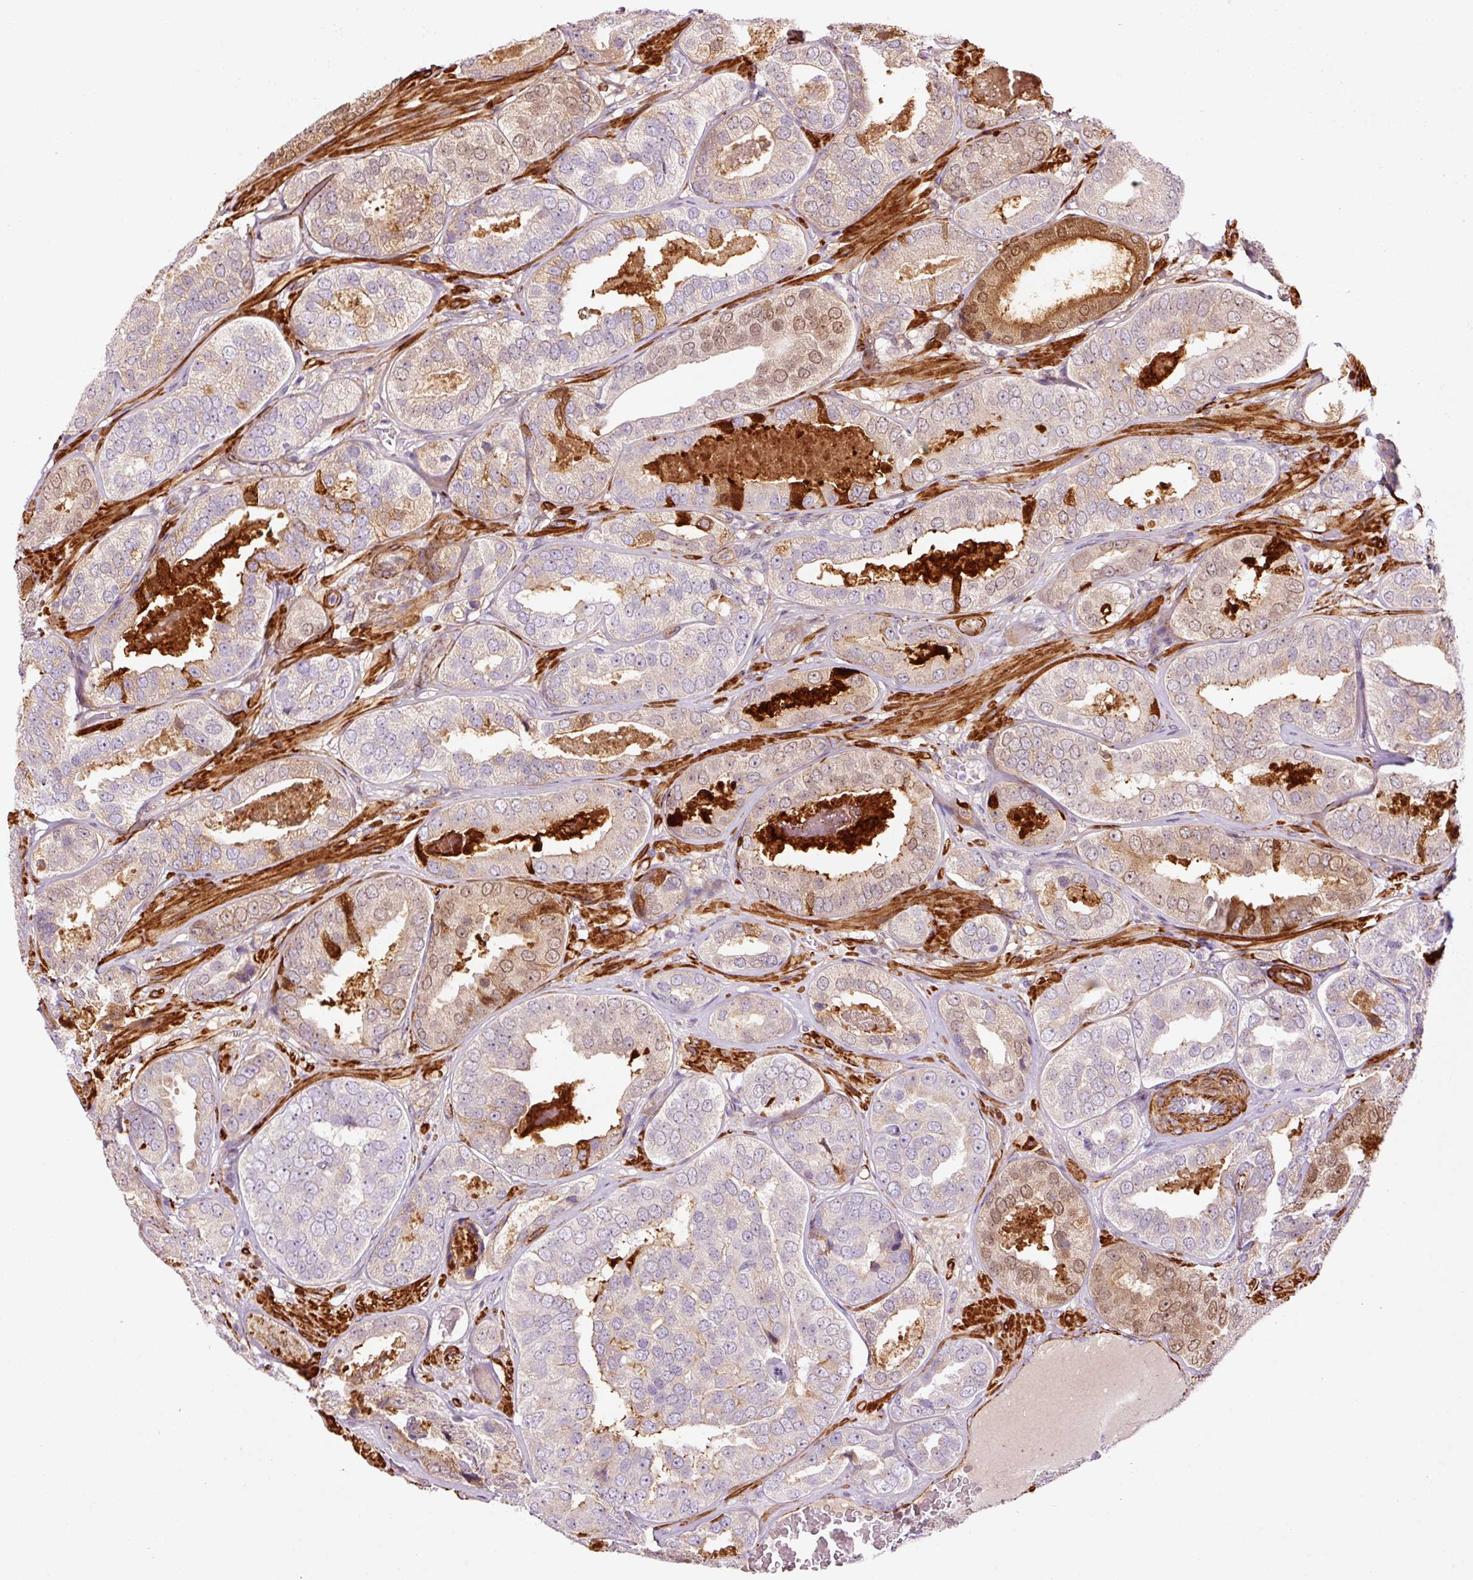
{"staining": {"intensity": "moderate", "quantity": "<25%", "location": "cytoplasmic/membranous,nuclear"}, "tissue": "prostate cancer", "cell_type": "Tumor cells", "image_type": "cancer", "snomed": [{"axis": "morphology", "description": "Adenocarcinoma, High grade"}, {"axis": "topography", "description": "Prostate"}], "caption": "This micrograph exhibits immunohistochemistry staining of human high-grade adenocarcinoma (prostate), with low moderate cytoplasmic/membranous and nuclear positivity in approximately <25% of tumor cells.", "gene": "ANKRD20A1", "patient": {"sex": "male", "age": 63}}